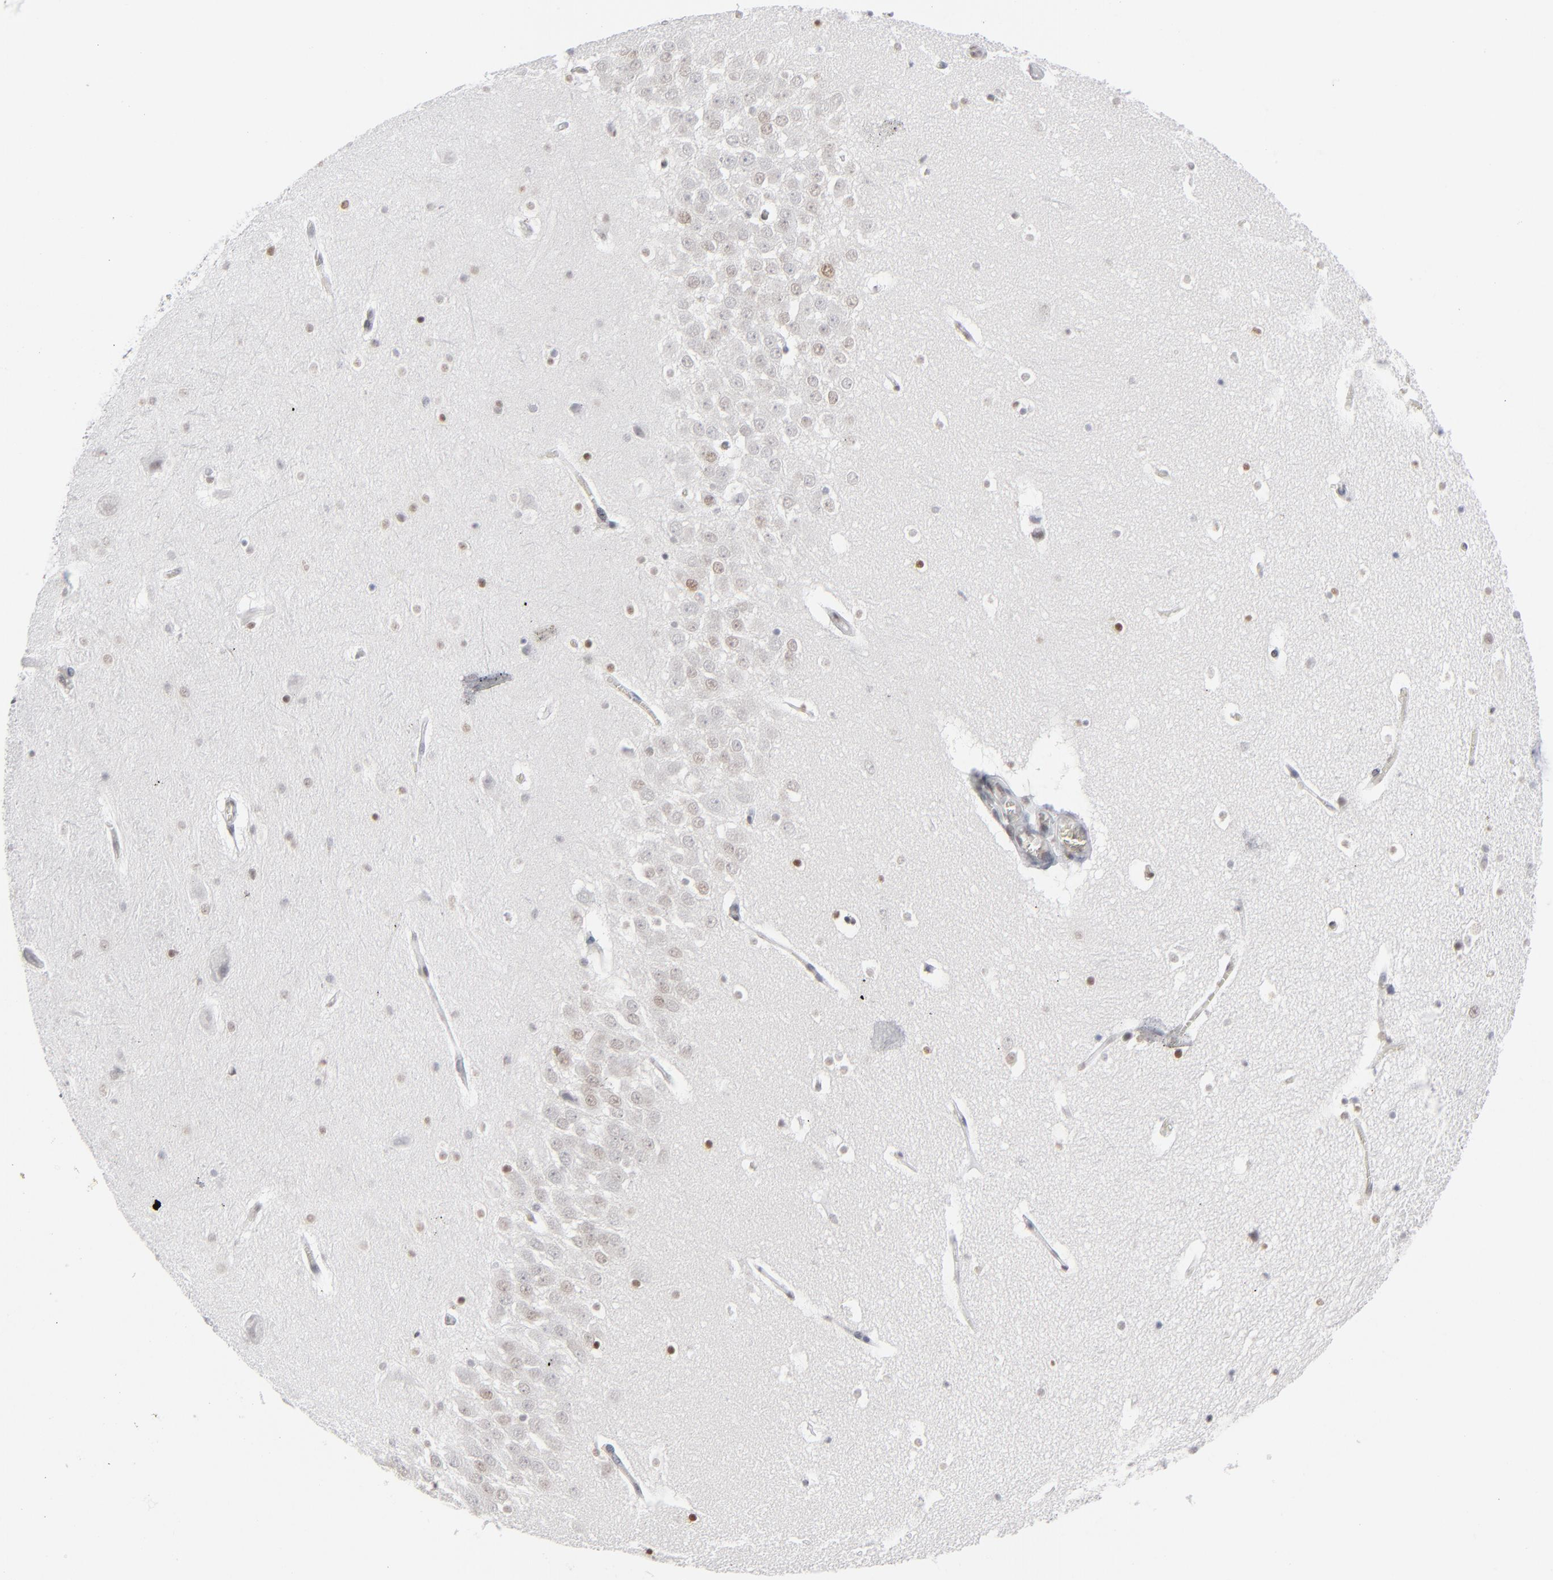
{"staining": {"intensity": "negative", "quantity": "none", "location": "none"}, "tissue": "hippocampus", "cell_type": "Glial cells", "image_type": "normal", "snomed": [{"axis": "morphology", "description": "Normal tissue, NOS"}, {"axis": "topography", "description": "Hippocampus"}], "caption": "Glial cells are negative for brown protein staining in unremarkable hippocampus. (DAB (3,3'-diaminobenzidine) immunohistochemistry (IHC), high magnification).", "gene": "IRF9", "patient": {"sex": "male", "age": 45}}